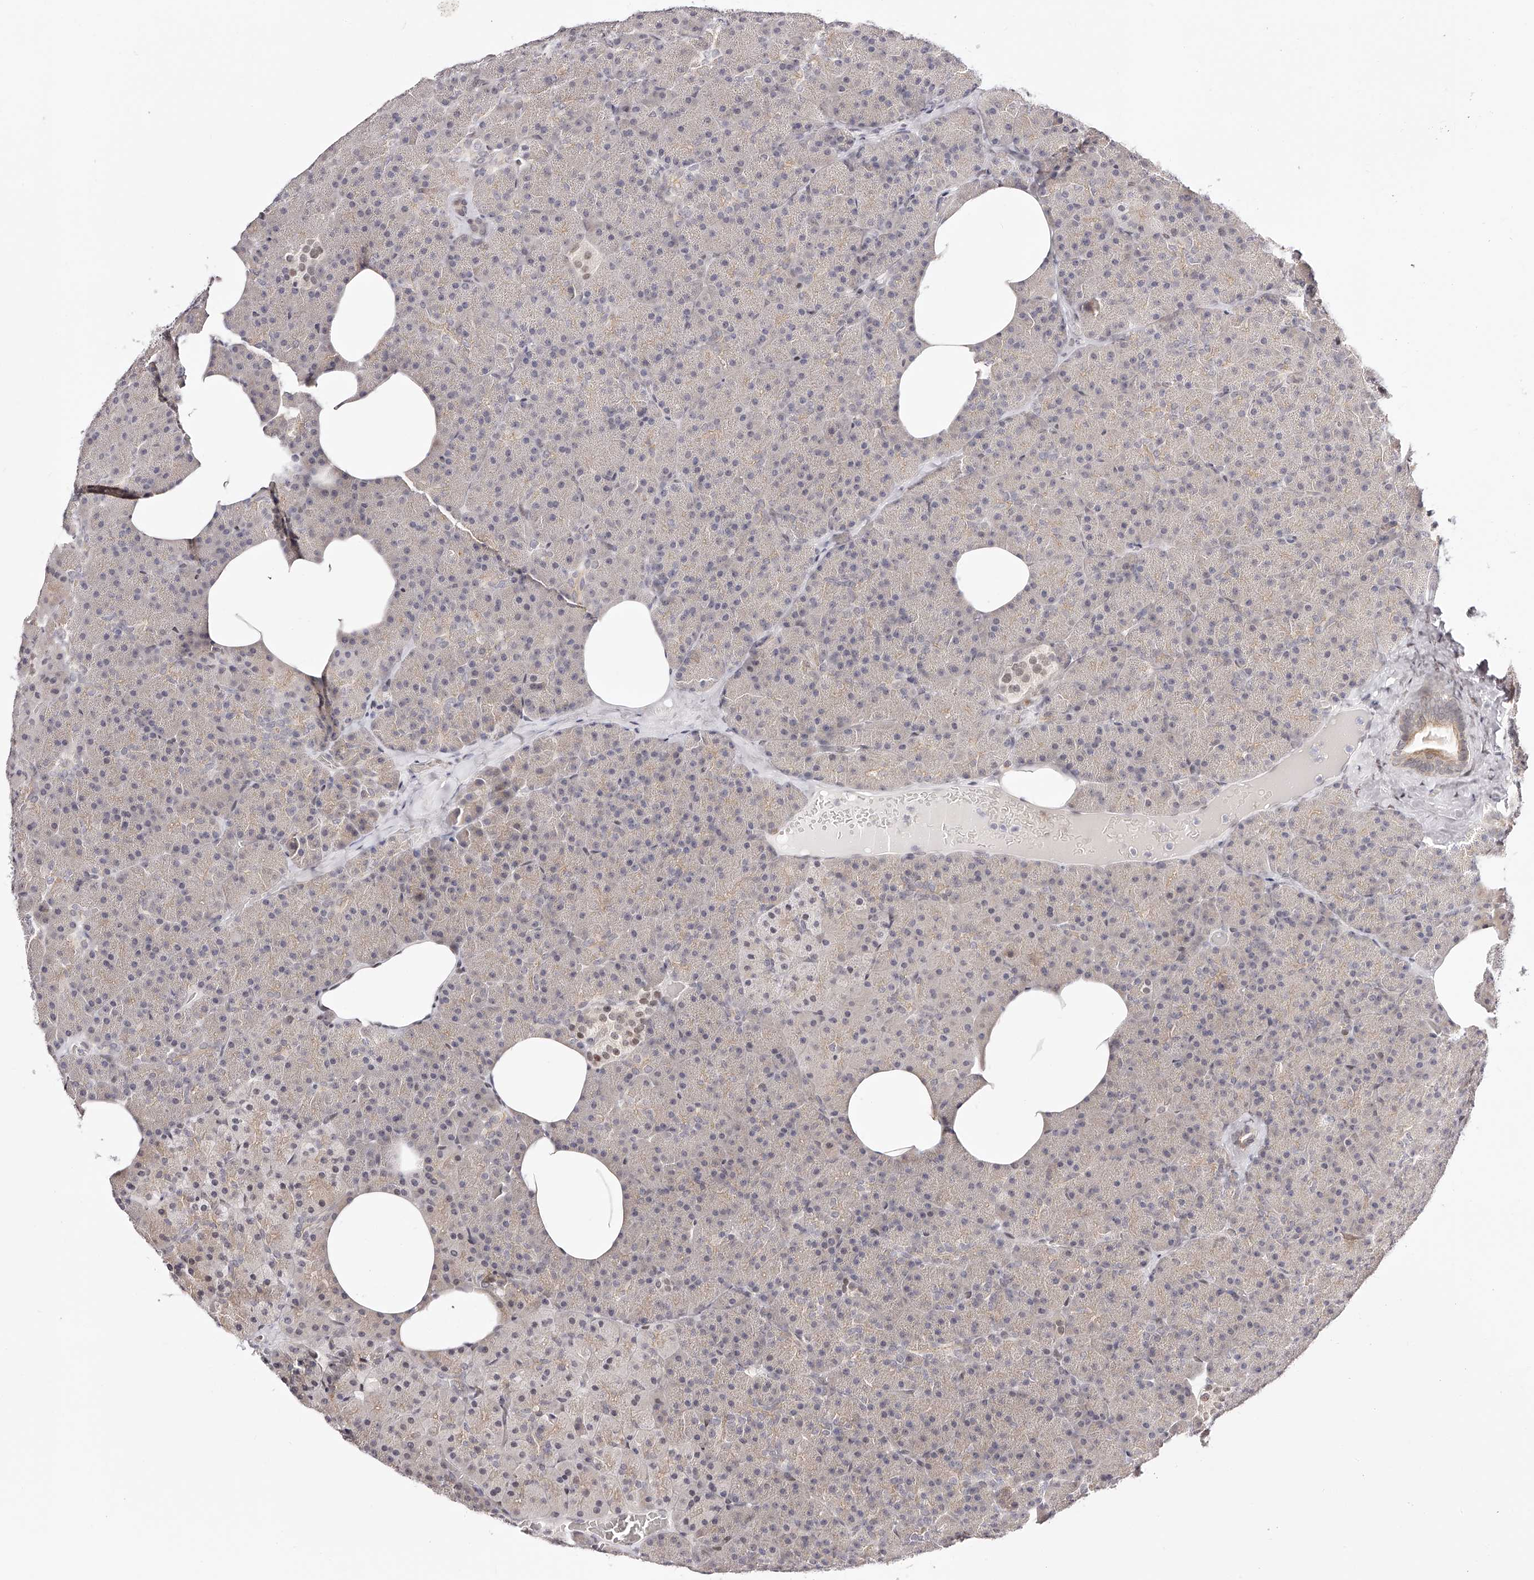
{"staining": {"intensity": "weak", "quantity": "<25%", "location": "cytoplasmic/membranous"}, "tissue": "pancreas", "cell_type": "Exocrine glandular cells", "image_type": "normal", "snomed": [{"axis": "morphology", "description": "Normal tissue, NOS"}, {"axis": "morphology", "description": "Carcinoid, malignant, NOS"}, {"axis": "topography", "description": "Pancreas"}], "caption": "Immunohistochemistry micrograph of unremarkable pancreas stained for a protein (brown), which reveals no positivity in exocrine glandular cells.", "gene": "USF3", "patient": {"sex": "female", "age": 35}}